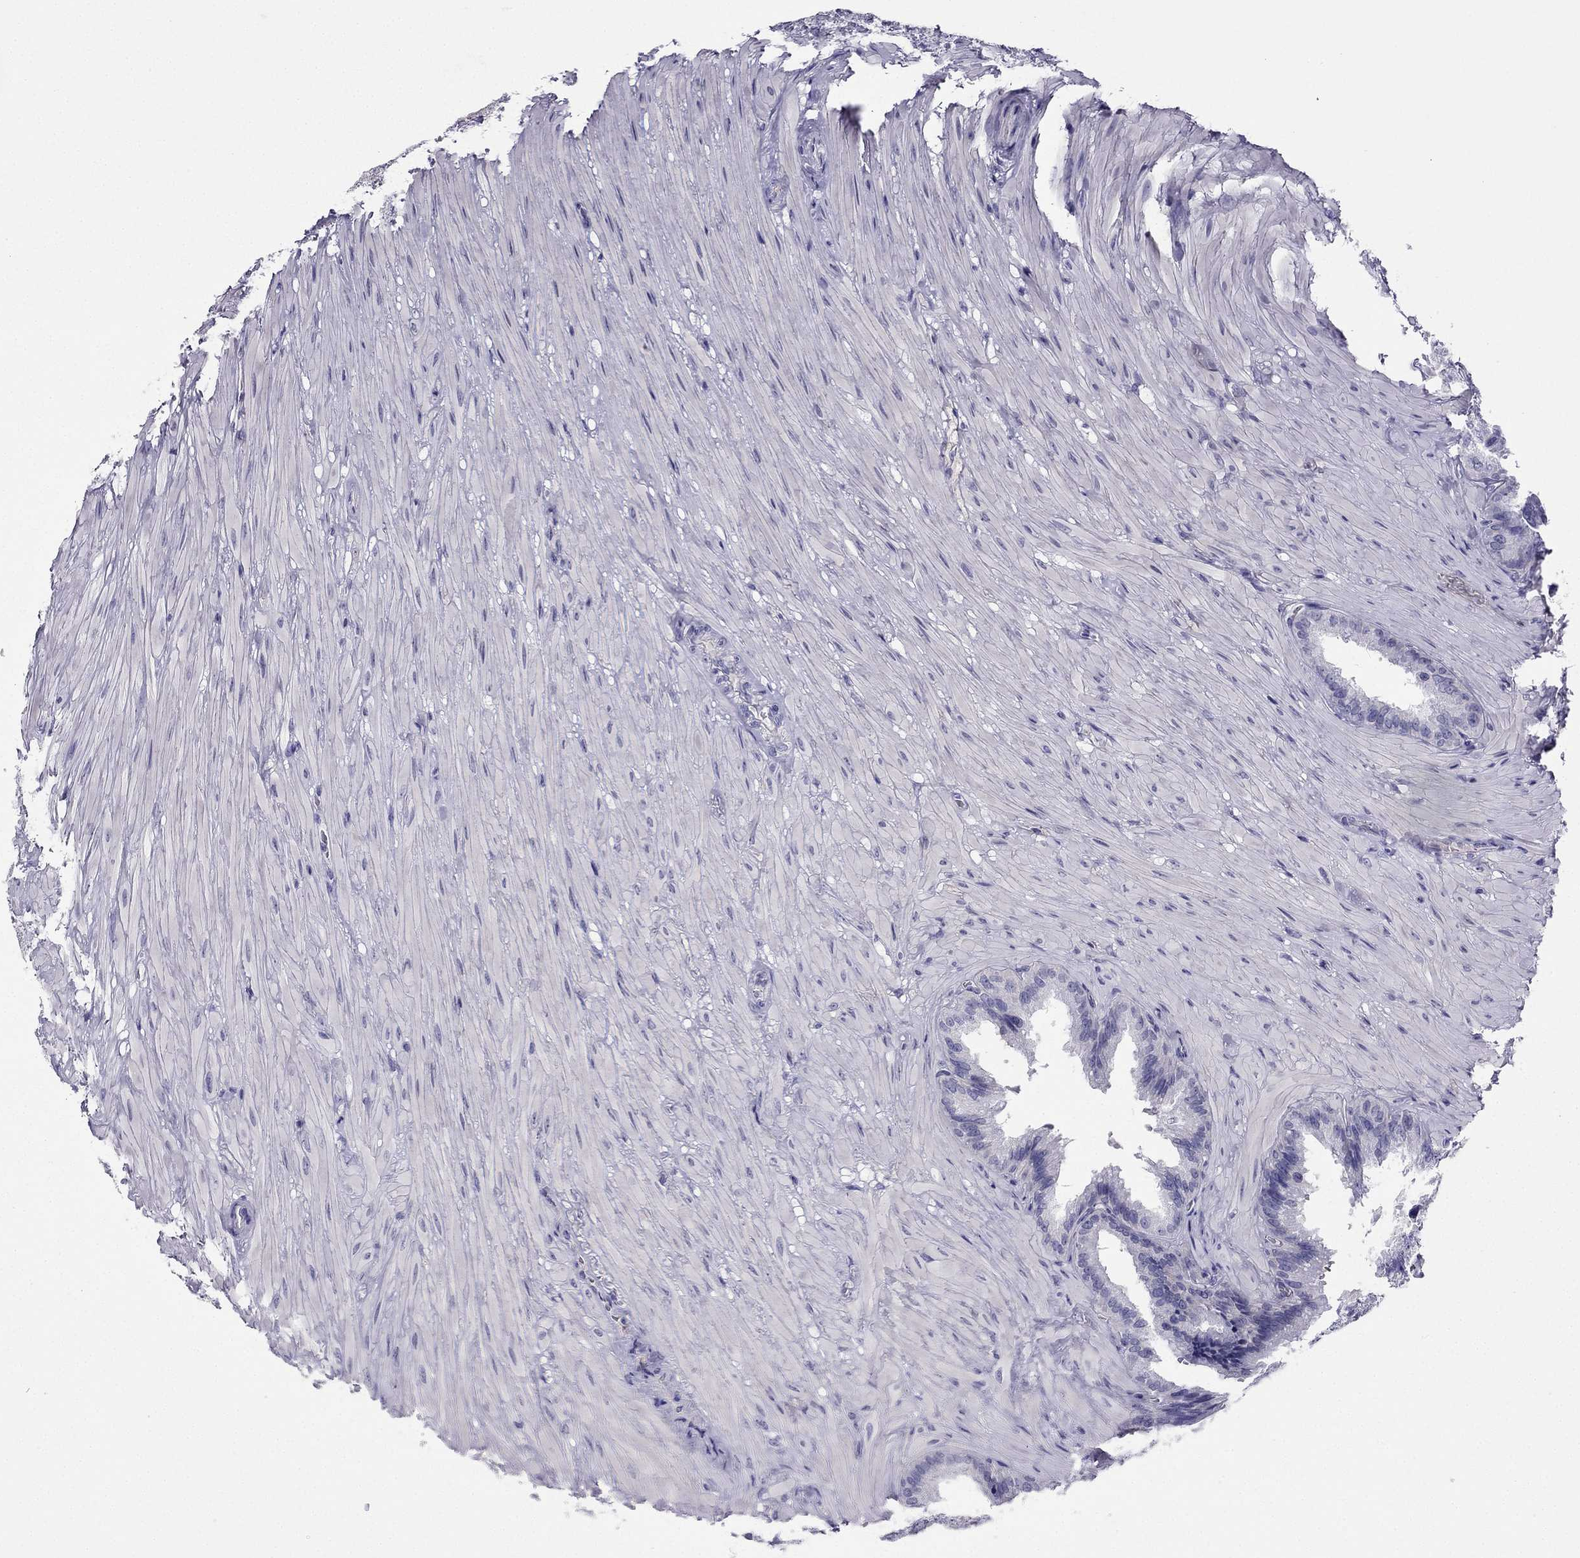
{"staining": {"intensity": "negative", "quantity": "none", "location": "none"}, "tissue": "seminal vesicle", "cell_type": "Glandular cells", "image_type": "normal", "snomed": [{"axis": "morphology", "description": "Normal tissue, NOS"}, {"axis": "topography", "description": "Seminal veicle"}], "caption": "IHC of unremarkable human seminal vesicle demonstrates no positivity in glandular cells. The staining is performed using DAB brown chromogen with nuclei counter-stained in using hematoxylin.", "gene": "KCNJ10", "patient": {"sex": "male", "age": 37}}